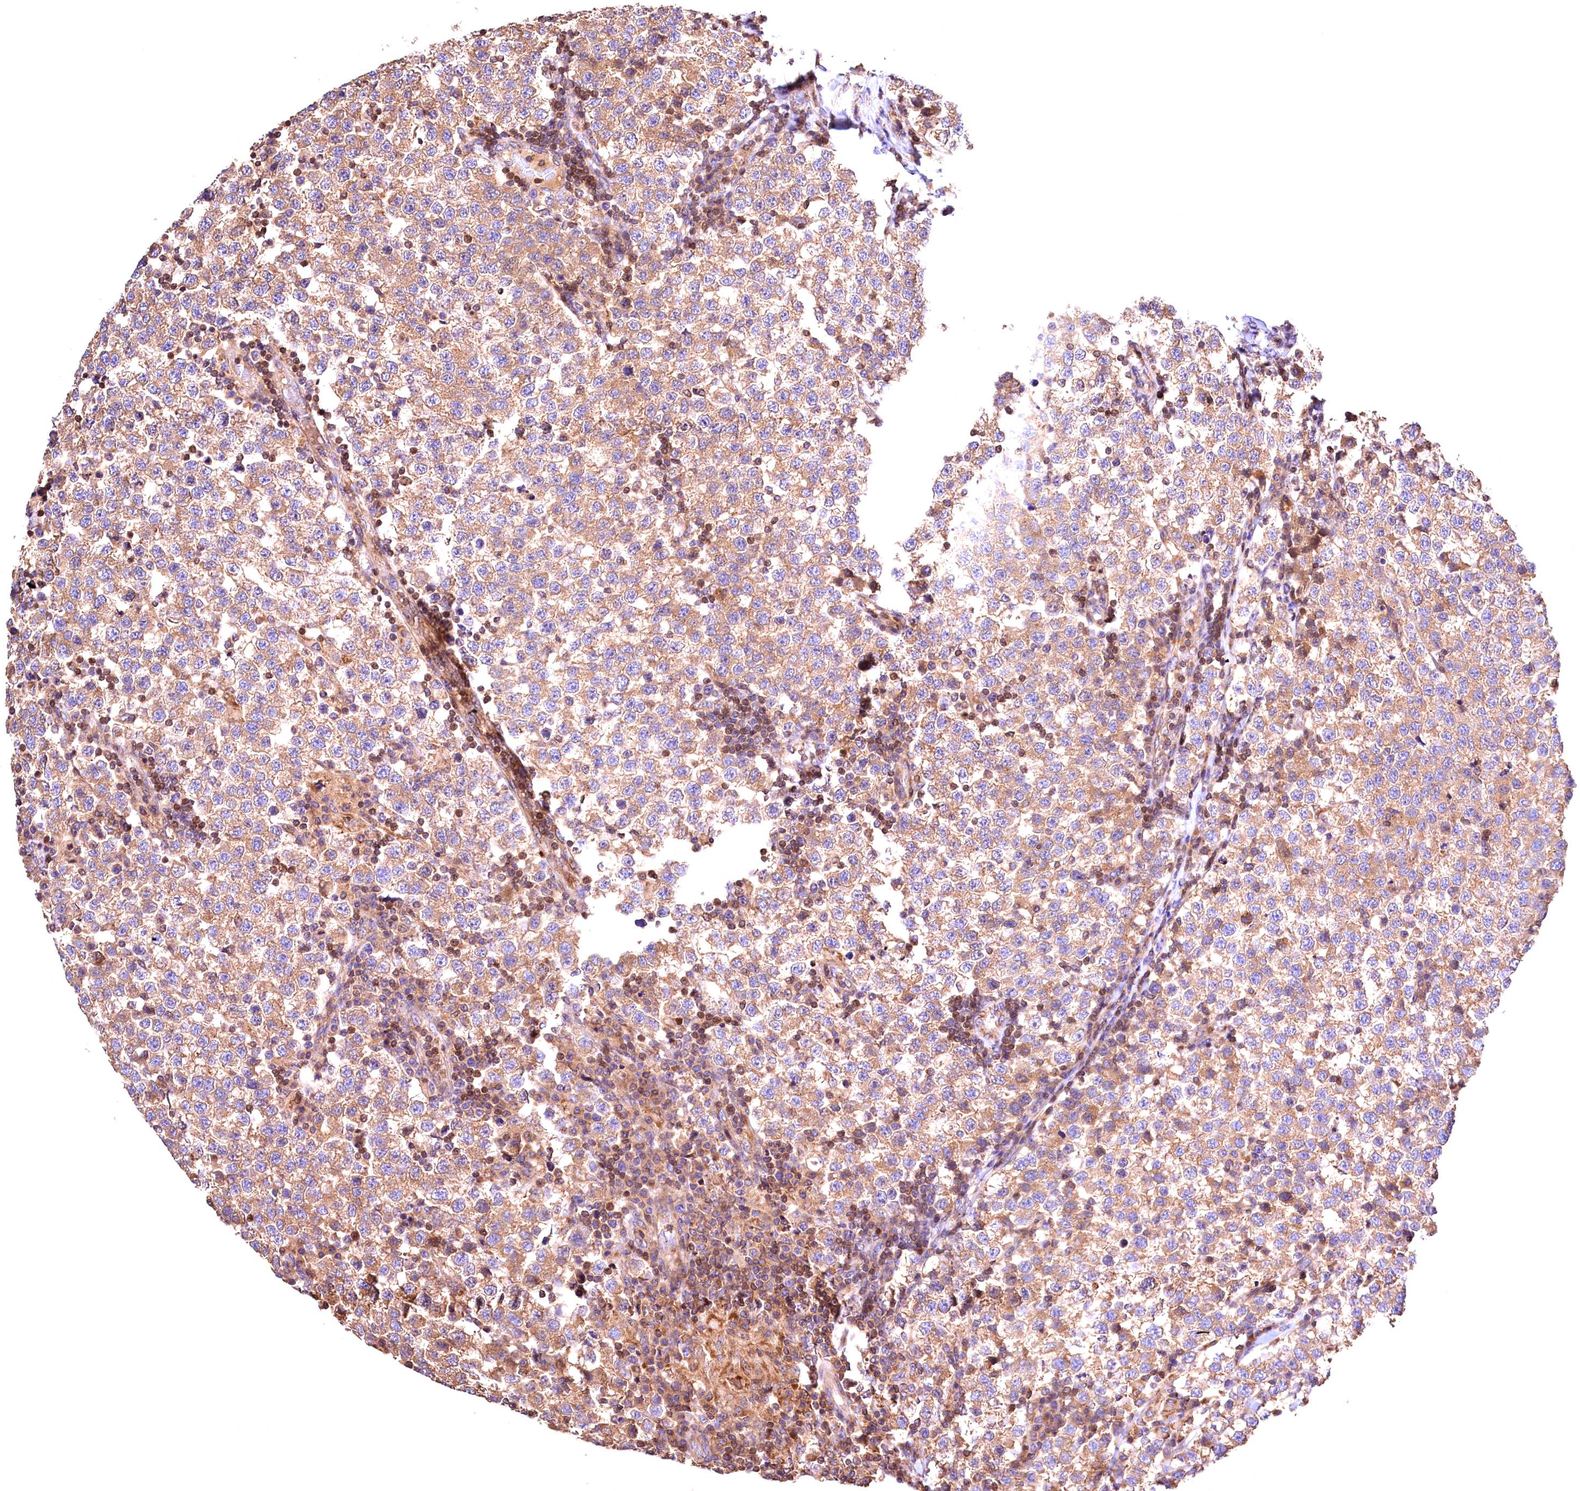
{"staining": {"intensity": "moderate", "quantity": ">75%", "location": "cytoplasmic/membranous"}, "tissue": "testis cancer", "cell_type": "Tumor cells", "image_type": "cancer", "snomed": [{"axis": "morphology", "description": "Seminoma, NOS"}, {"axis": "topography", "description": "Testis"}], "caption": "Brown immunohistochemical staining in human testis cancer (seminoma) shows moderate cytoplasmic/membranous staining in approximately >75% of tumor cells.", "gene": "KPTN", "patient": {"sex": "male", "age": 34}}